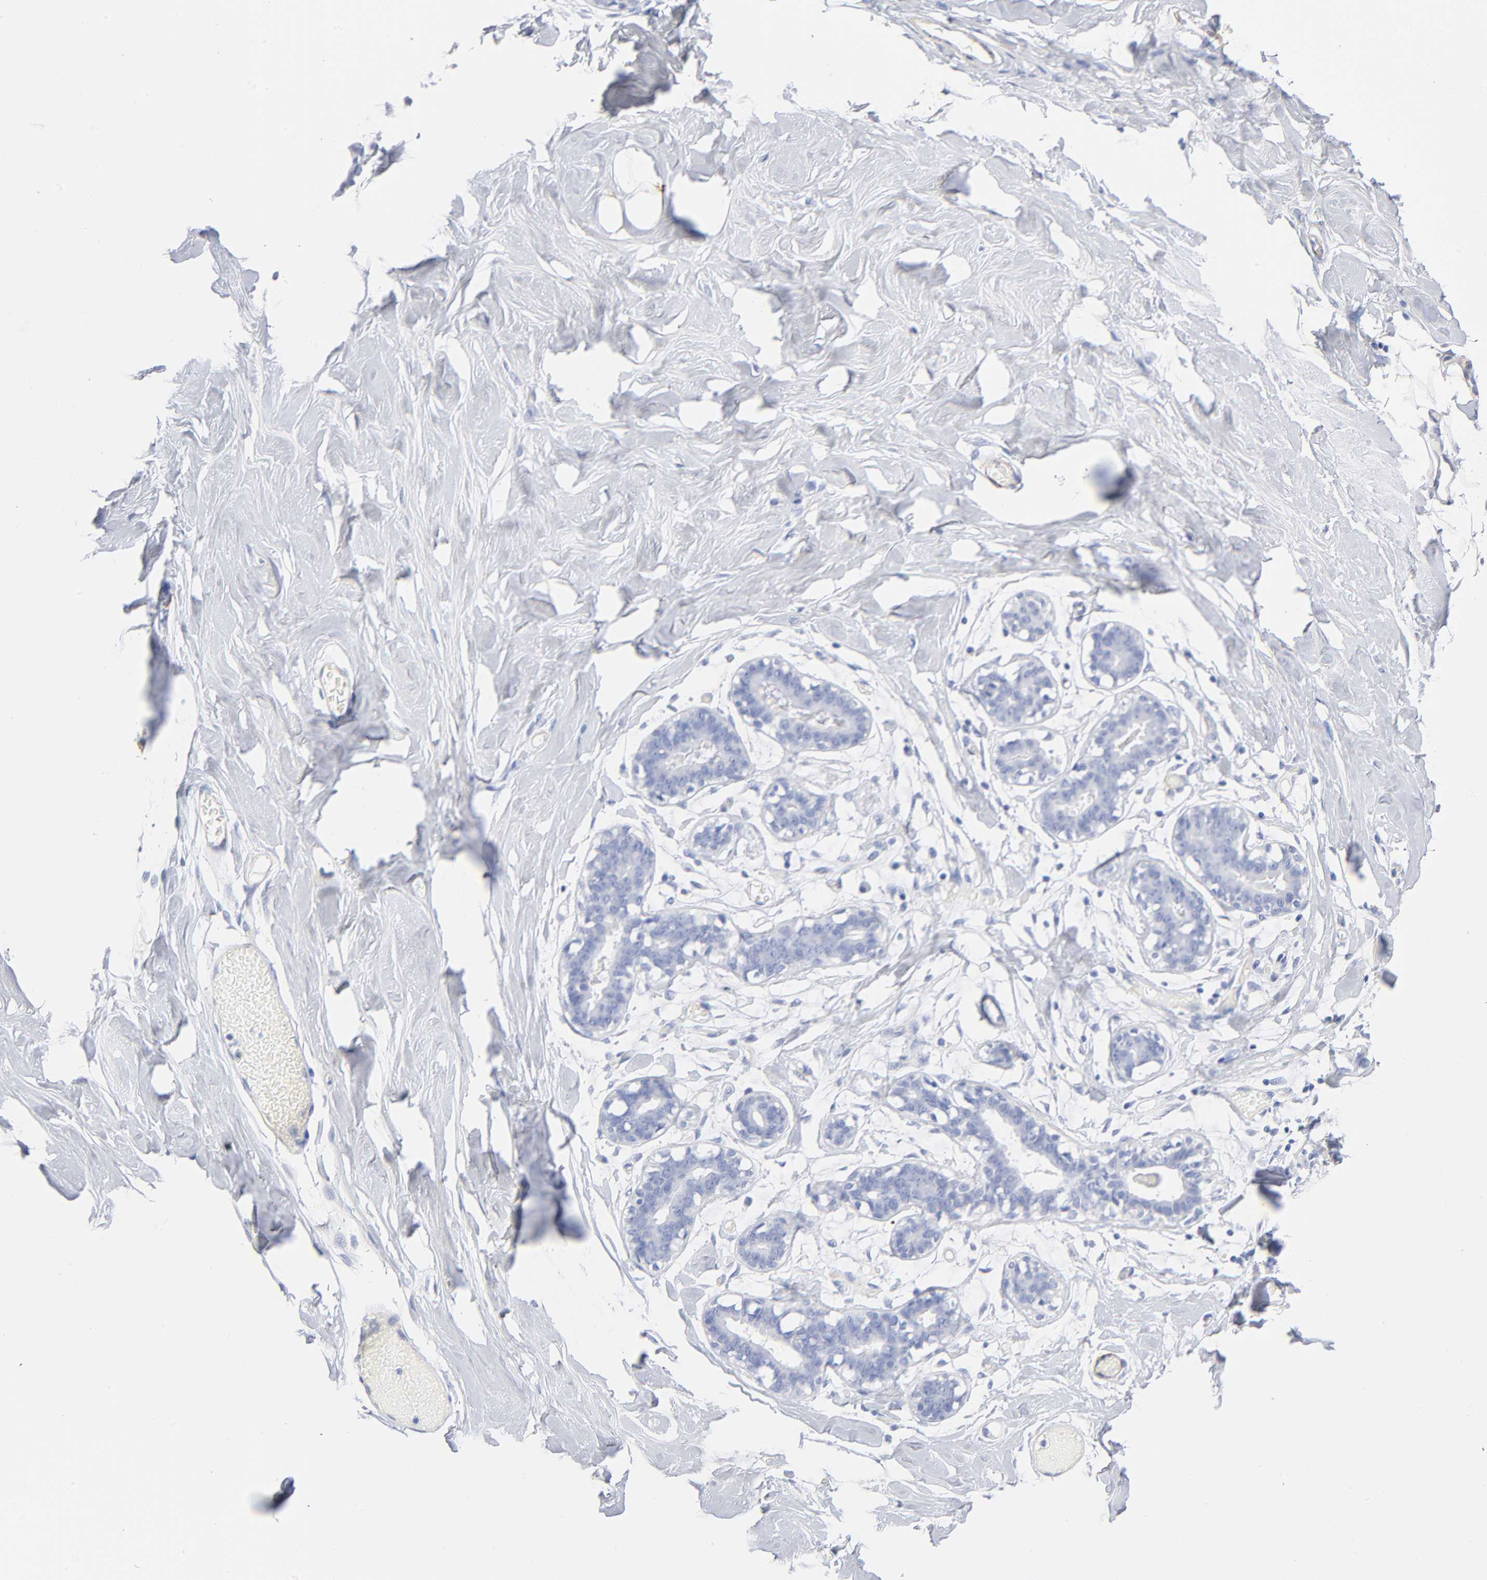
{"staining": {"intensity": "negative", "quantity": "none", "location": "none"}, "tissue": "breast", "cell_type": "Adipocytes", "image_type": "normal", "snomed": [{"axis": "morphology", "description": "Normal tissue, NOS"}, {"axis": "topography", "description": "Breast"}, {"axis": "topography", "description": "Soft tissue"}], "caption": "The photomicrograph shows no staining of adipocytes in normal breast. (DAB immunohistochemistry with hematoxylin counter stain).", "gene": "AGTR1", "patient": {"sex": "female", "age": 25}}